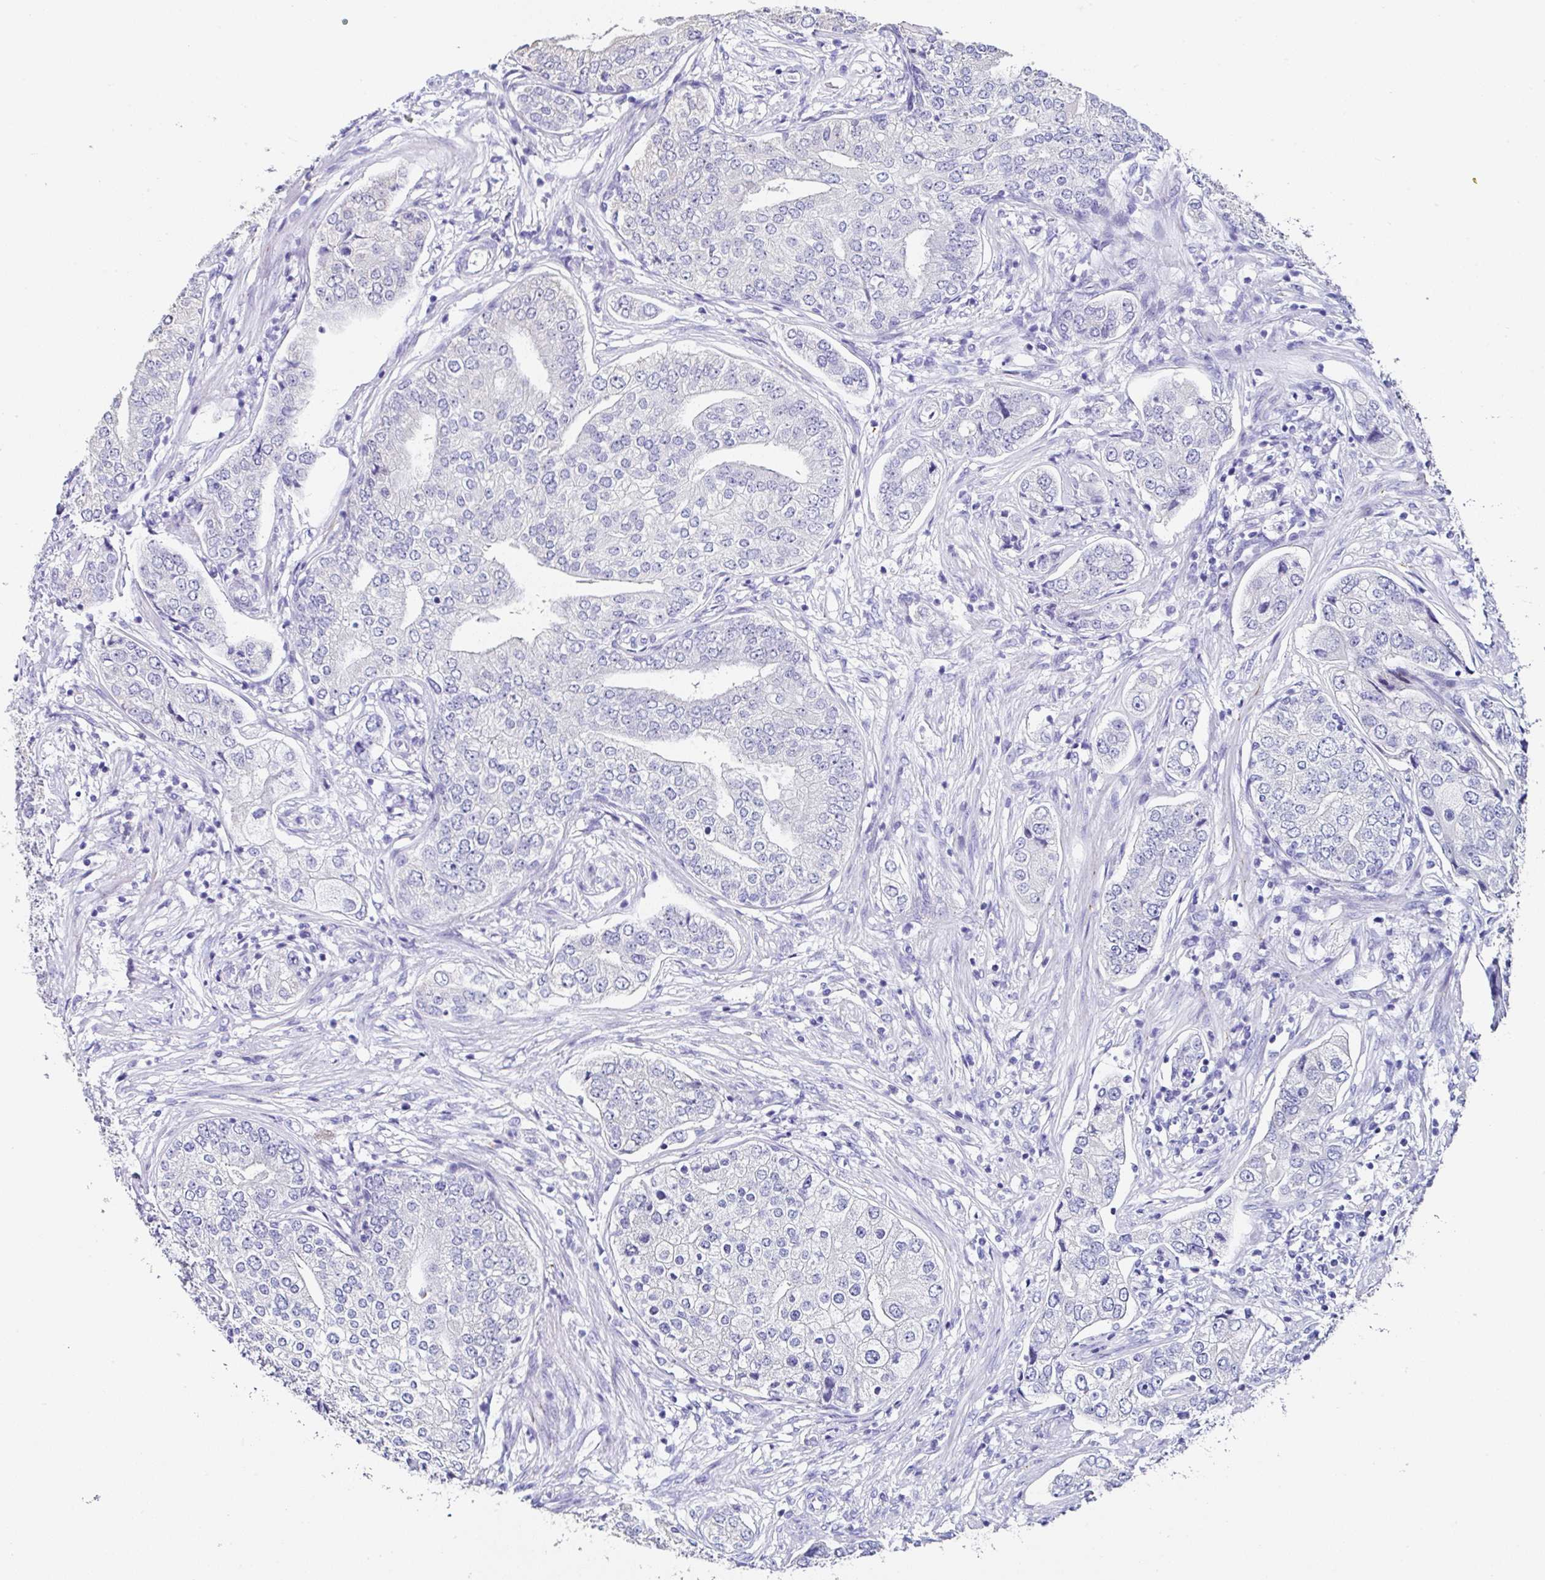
{"staining": {"intensity": "negative", "quantity": "none", "location": "none"}, "tissue": "prostate cancer", "cell_type": "Tumor cells", "image_type": "cancer", "snomed": [{"axis": "morphology", "description": "Adenocarcinoma, High grade"}, {"axis": "topography", "description": "Prostate"}], "caption": "Immunohistochemistry (IHC) histopathology image of neoplastic tissue: human prostate cancer (high-grade adenocarcinoma) stained with DAB (3,3'-diaminobenzidine) displays no significant protein expression in tumor cells.", "gene": "TMPRSS11E", "patient": {"sex": "male", "age": 60}}